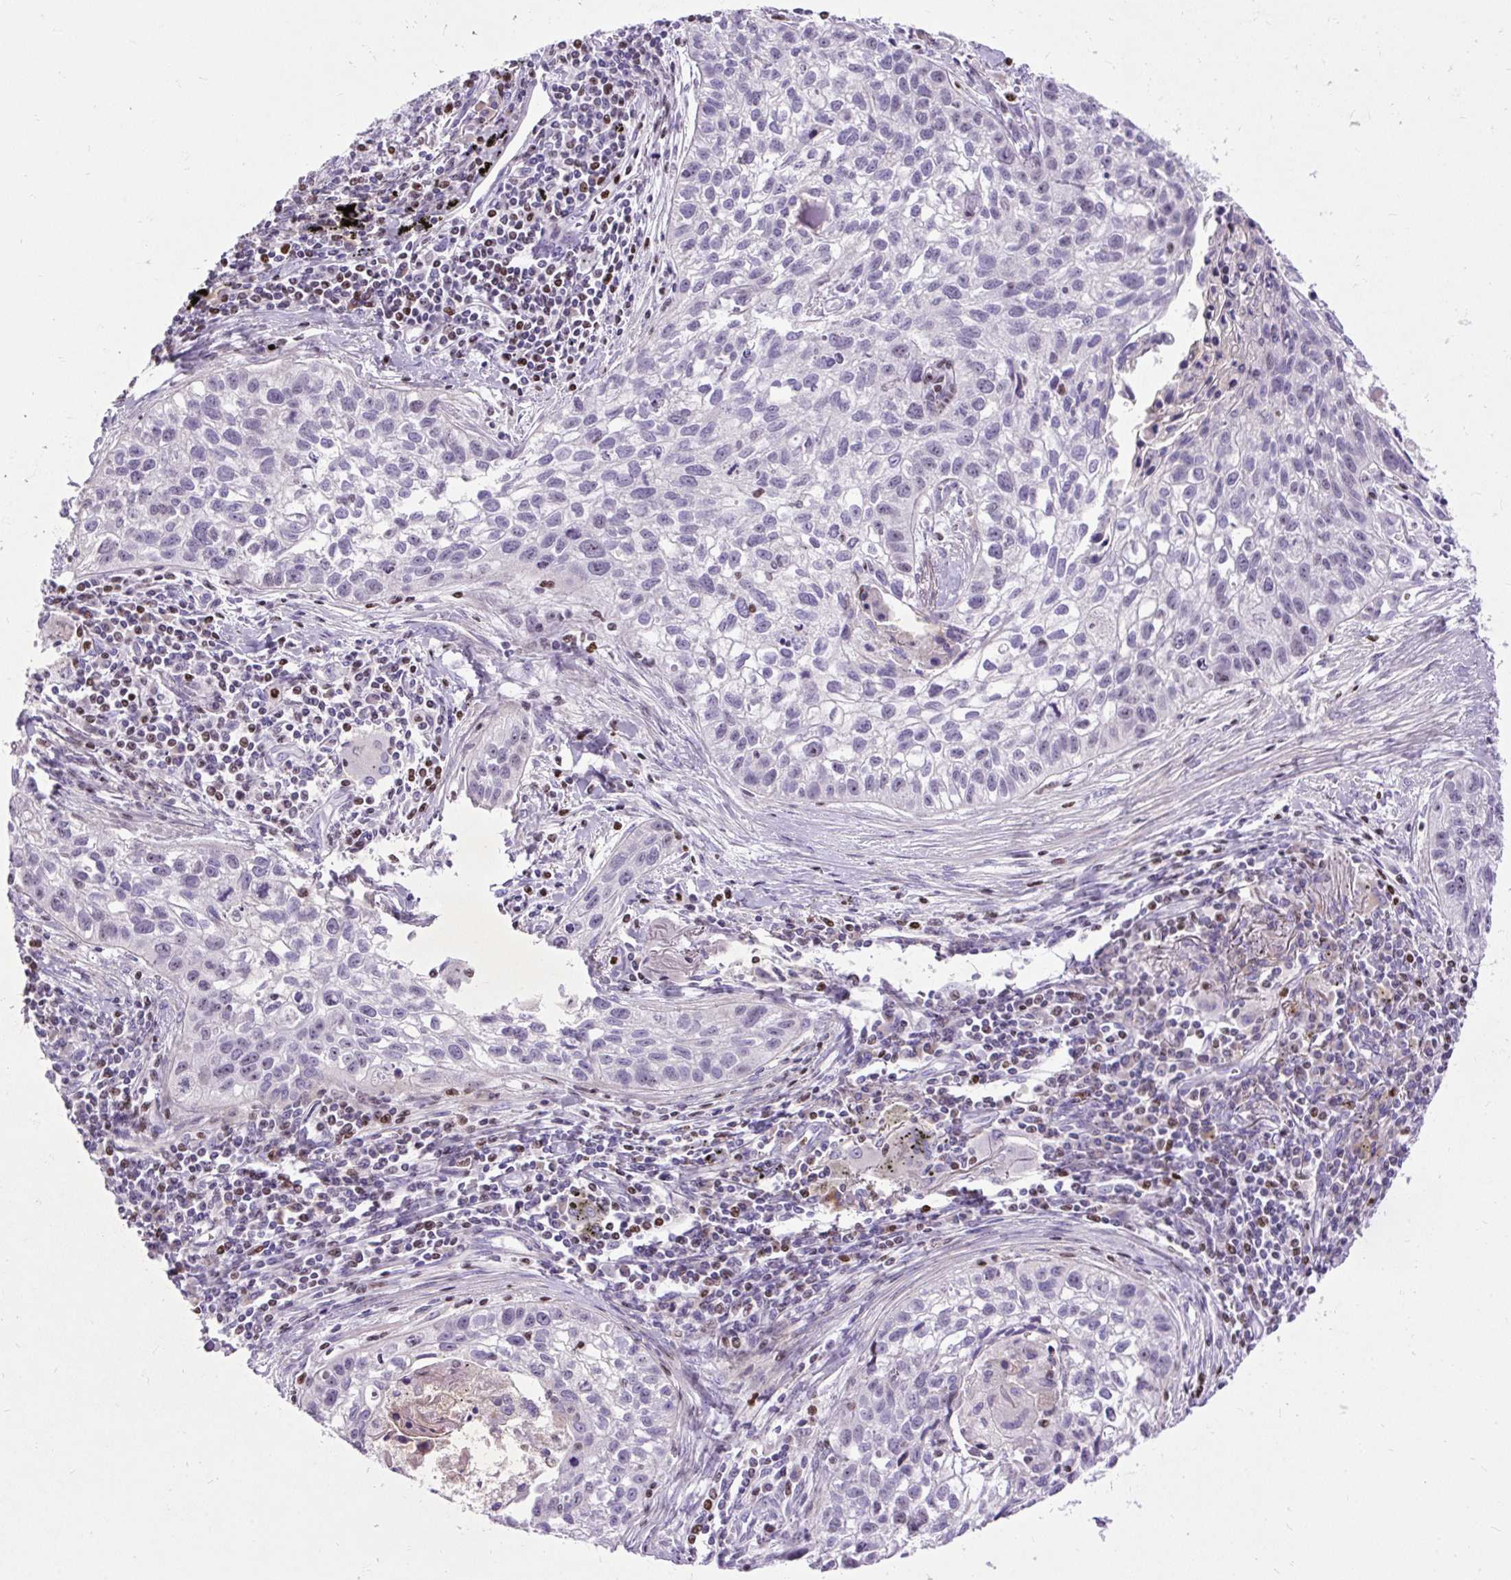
{"staining": {"intensity": "negative", "quantity": "none", "location": "none"}, "tissue": "lung cancer", "cell_type": "Tumor cells", "image_type": "cancer", "snomed": [{"axis": "morphology", "description": "Squamous cell carcinoma, NOS"}, {"axis": "topography", "description": "Lung"}], "caption": "Immunohistochemistry (IHC) of lung cancer (squamous cell carcinoma) displays no staining in tumor cells. Nuclei are stained in blue.", "gene": "SPC24", "patient": {"sex": "male", "age": 74}}